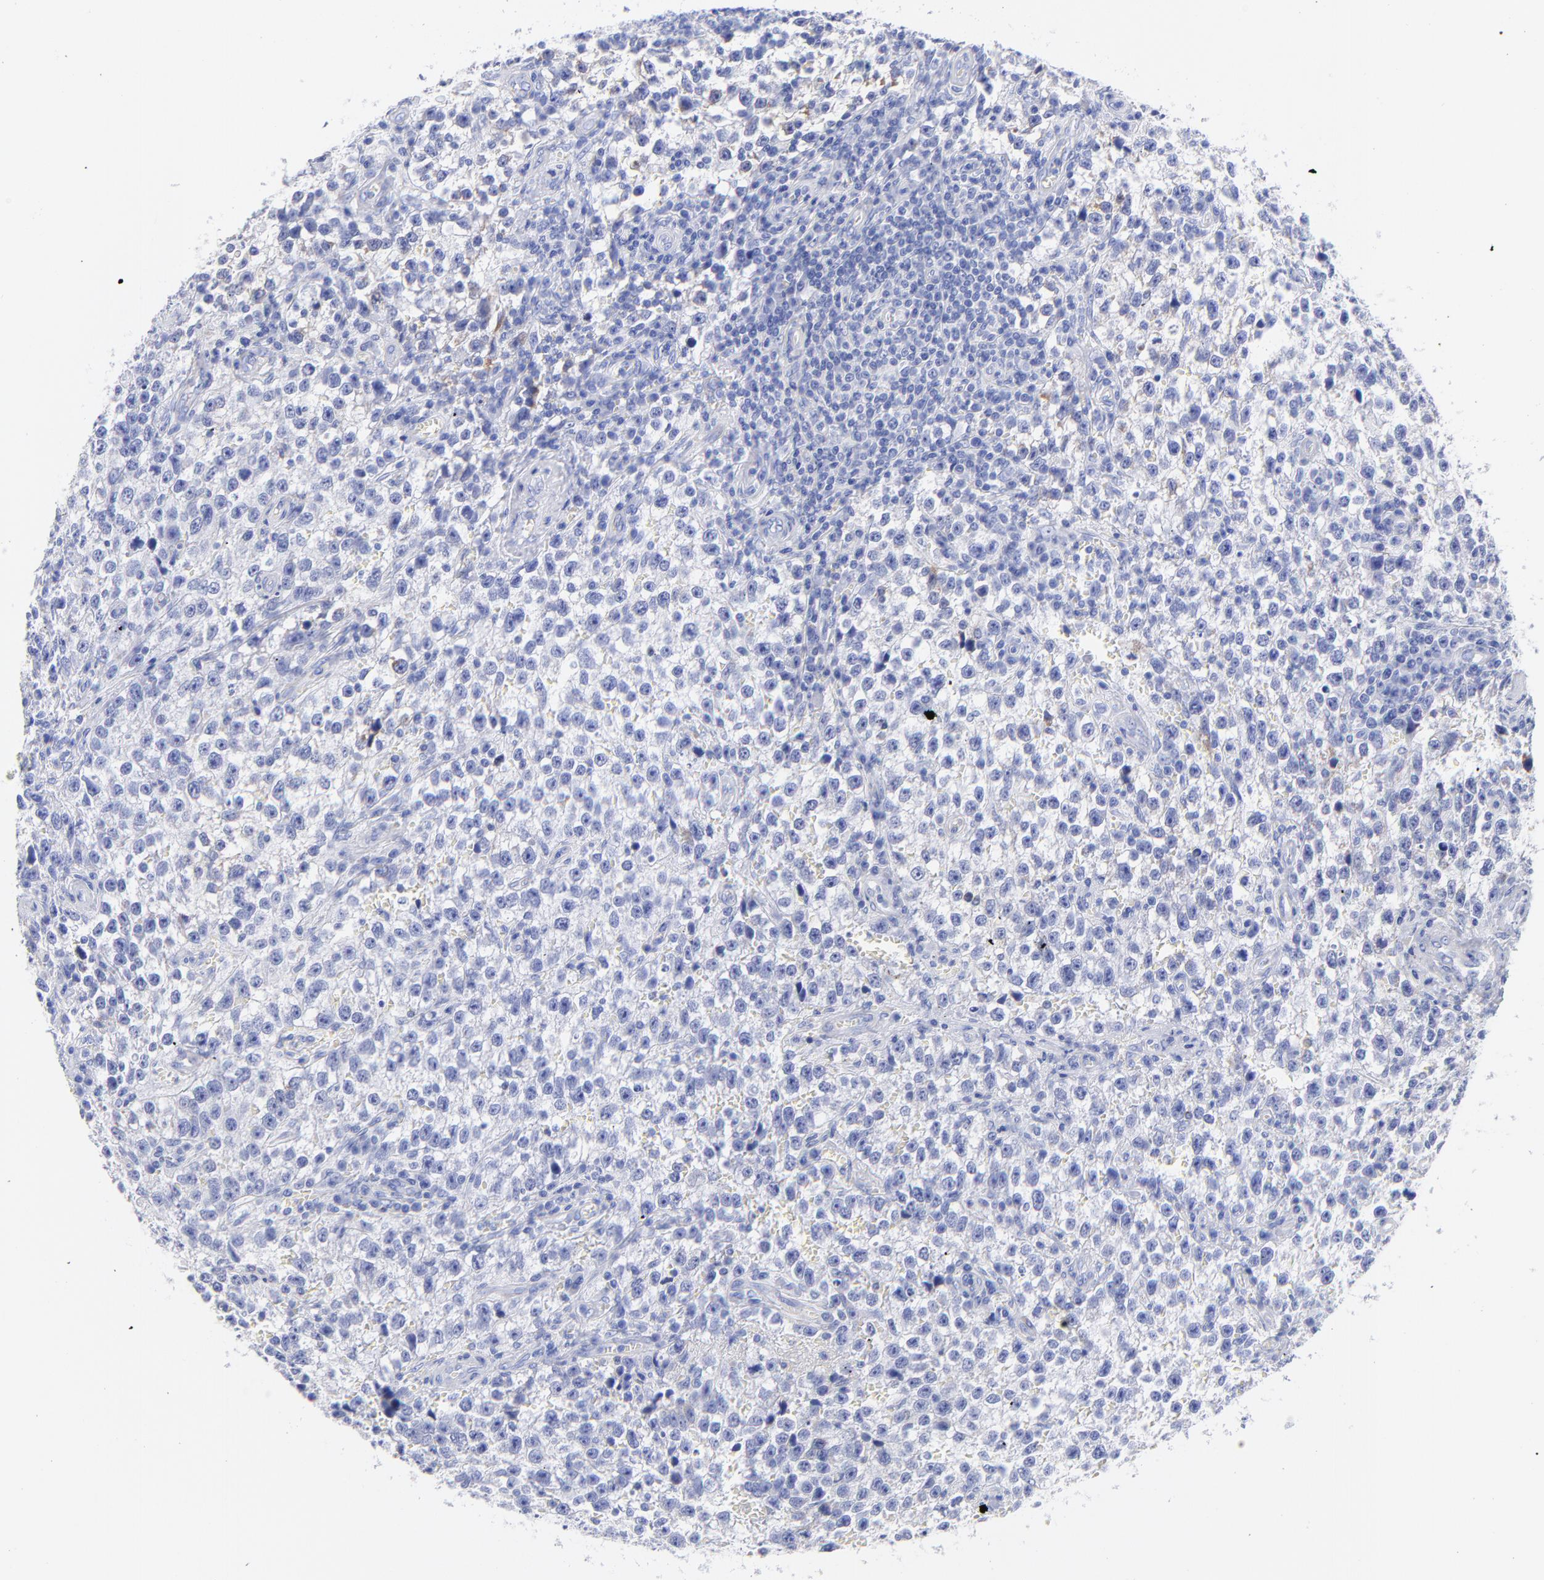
{"staining": {"intensity": "negative", "quantity": "none", "location": "none"}, "tissue": "testis cancer", "cell_type": "Tumor cells", "image_type": "cancer", "snomed": [{"axis": "morphology", "description": "Seminoma, NOS"}, {"axis": "topography", "description": "Testis"}], "caption": "Seminoma (testis) was stained to show a protein in brown. There is no significant positivity in tumor cells. The staining was performed using DAB to visualize the protein expression in brown, while the nuclei were stained in blue with hematoxylin (Magnification: 20x).", "gene": "C1QTNF6", "patient": {"sex": "male", "age": 38}}